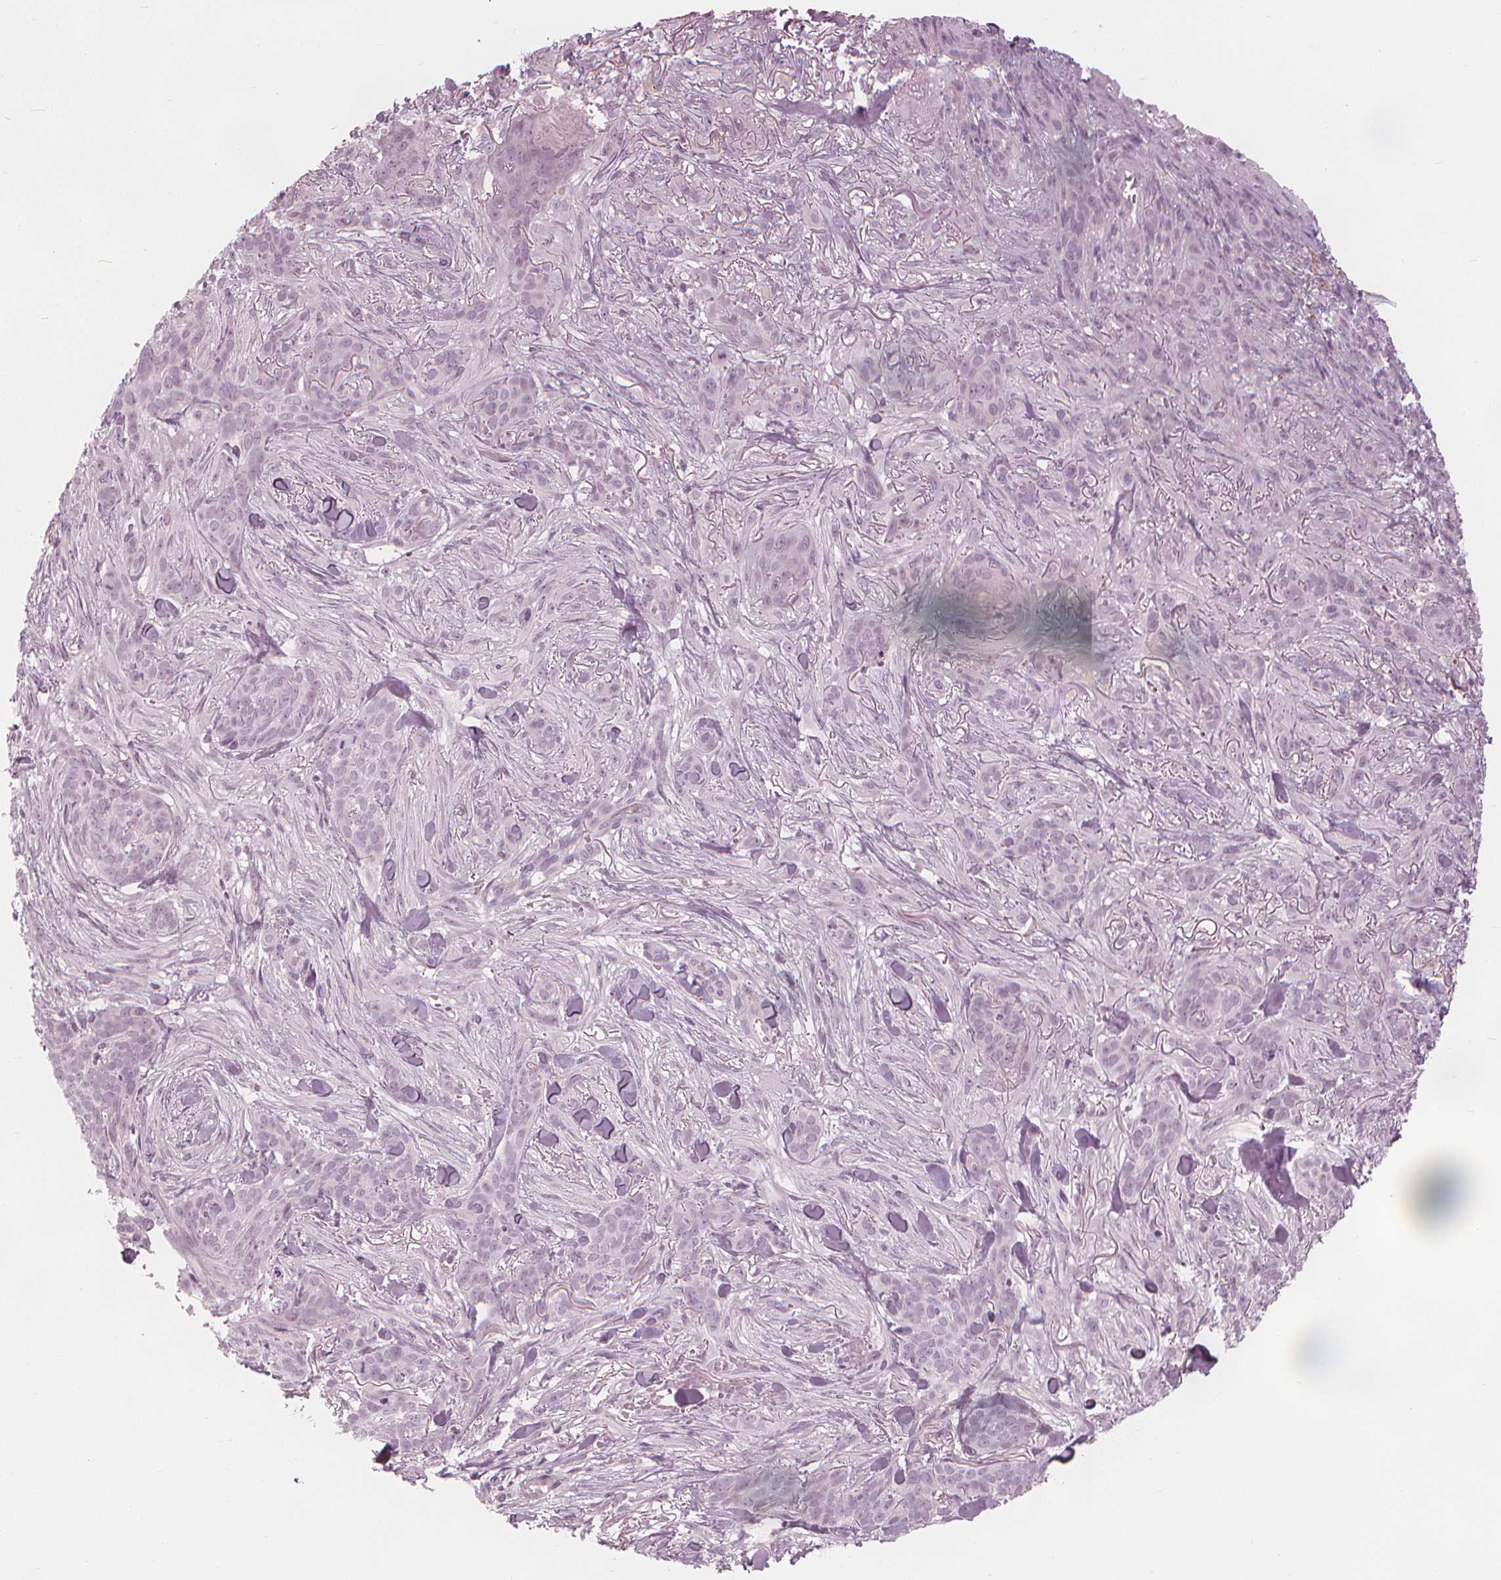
{"staining": {"intensity": "negative", "quantity": "none", "location": "none"}, "tissue": "skin cancer", "cell_type": "Tumor cells", "image_type": "cancer", "snomed": [{"axis": "morphology", "description": "Basal cell carcinoma"}, {"axis": "topography", "description": "Skin"}], "caption": "This is an immunohistochemistry histopathology image of basal cell carcinoma (skin). There is no expression in tumor cells.", "gene": "PAEP", "patient": {"sex": "female", "age": 61}}